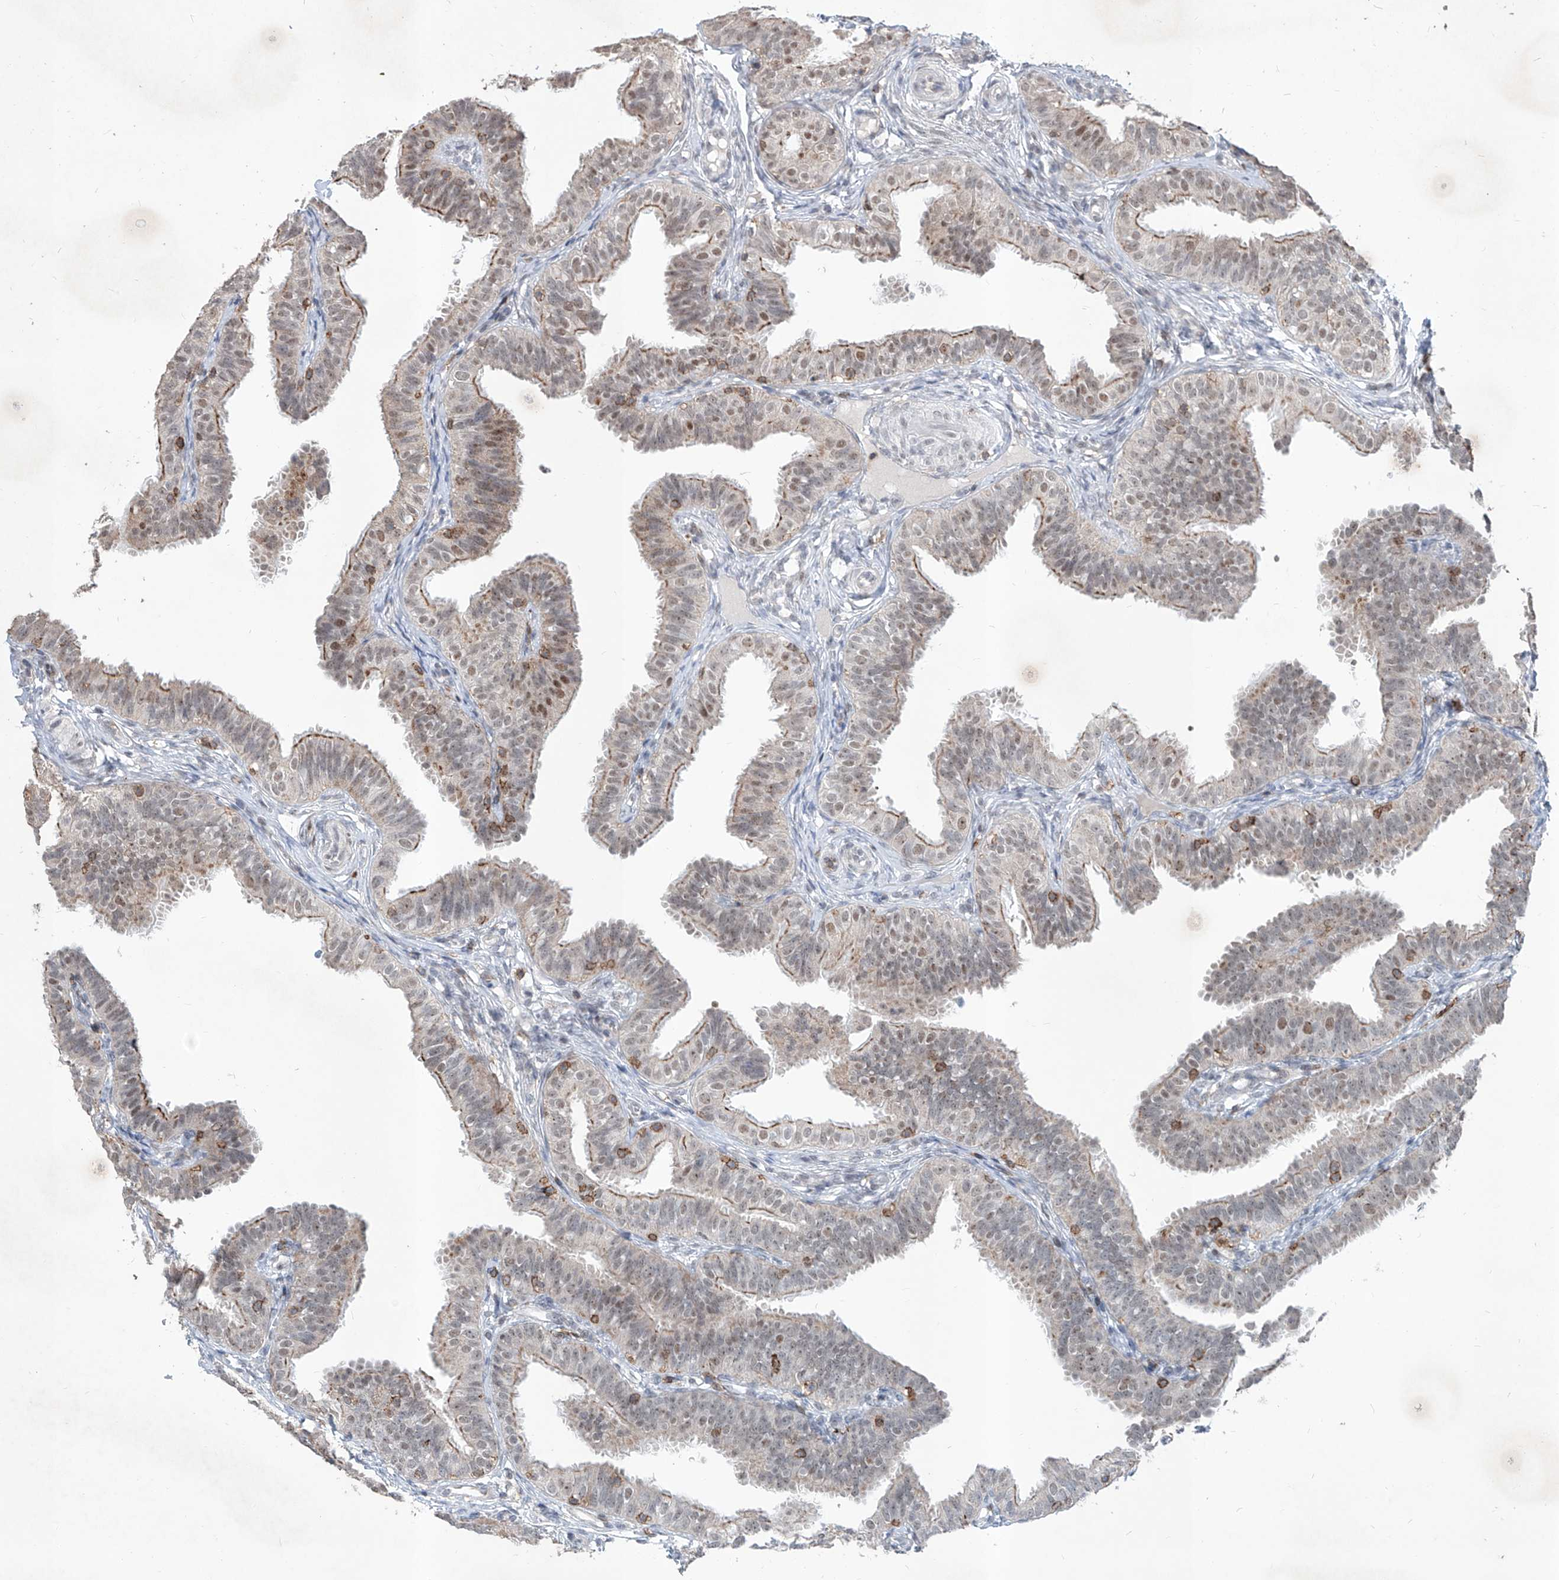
{"staining": {"intensity": "moderate", "quantity": "25%-75%", "location": "cytoplasmic/membranous,nuclear"}, "tissue": "fallopian tube", "cell_type": "Glandular cells", "image_type": "normal", "snomed": [{"axis": "morphology", "description": "Normal tissue, NOS"}, {"axis": "topography", "description": "Fallopian tube"}], "caption": "Glandular cells show medium levels of moderate cytoplasmic/membranous,nuclear positivity in about 25%-75% of cells in normal fallopian tube.", "gene": "ZBTB48", "patient": {"sex": "female", "age": 35}}